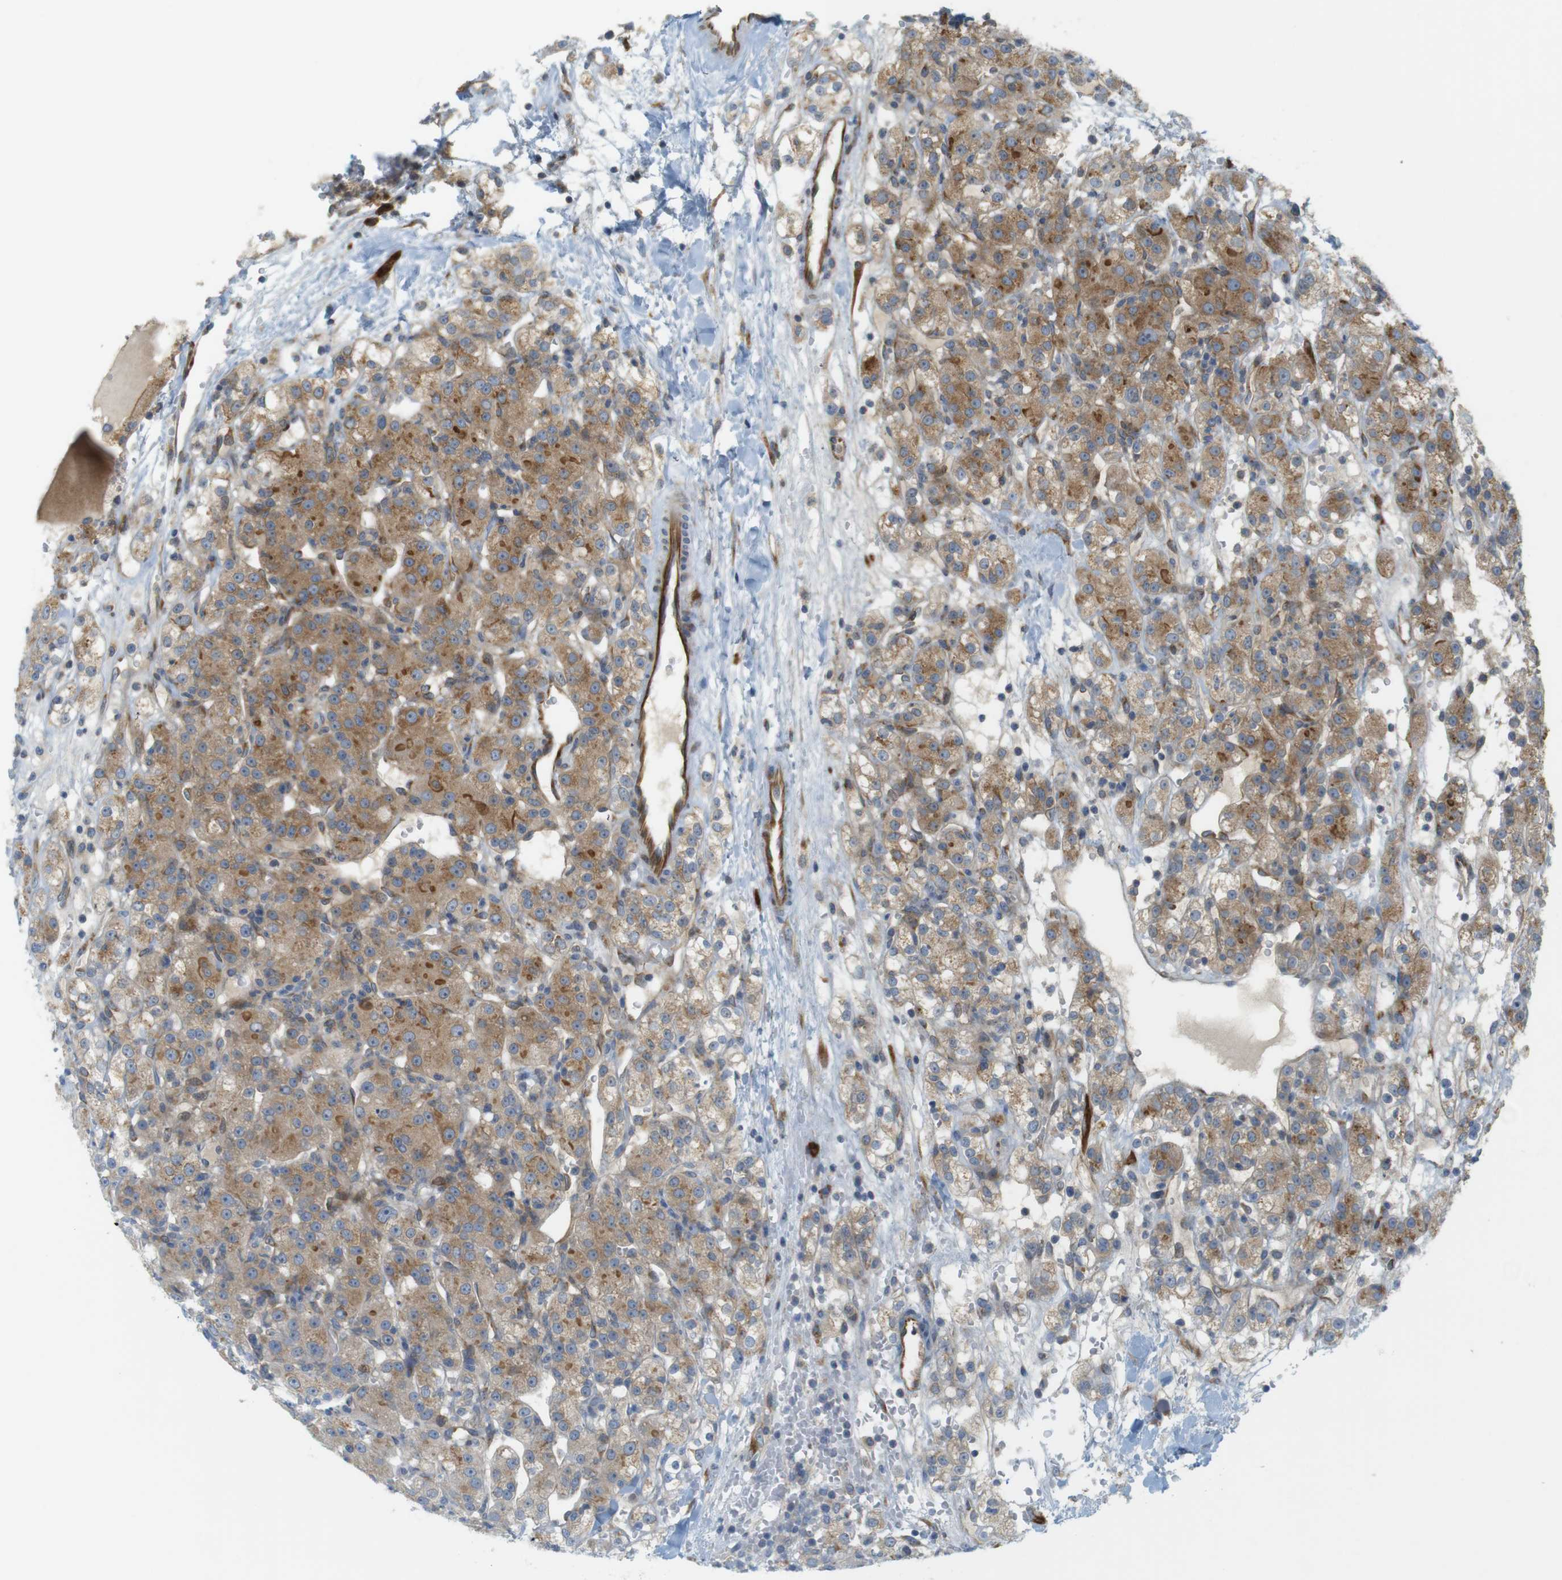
{"staining": {"intensity": "moderate", "quantity": ">75%", "location": "cytoplasmic/membranous"}, "tissue": "renal cancer", "cell_type": "Tumor cells", "image_type": "cancer", "snomed": [{"axis": "morphology", "description": "Normal tissue, NOS"}, {"axis": "morphology", "description": "Adenocarcinoma, NOS"}, {"axis": "topography", "description": "Kidney"}], "caption": "High-power microscopy captured an IHC histopathology image of renal cancer (adenocarcinoma), revealing moderate cytoplasmic/membranous positivity in approximately >75% of tumor cells. (DAB (3,3'-diaminobenzidine) = brown stain, brightfield microscopy at high magnification).", "gene": "GJC3", "patient": {"sex": "male", "age": 61}}